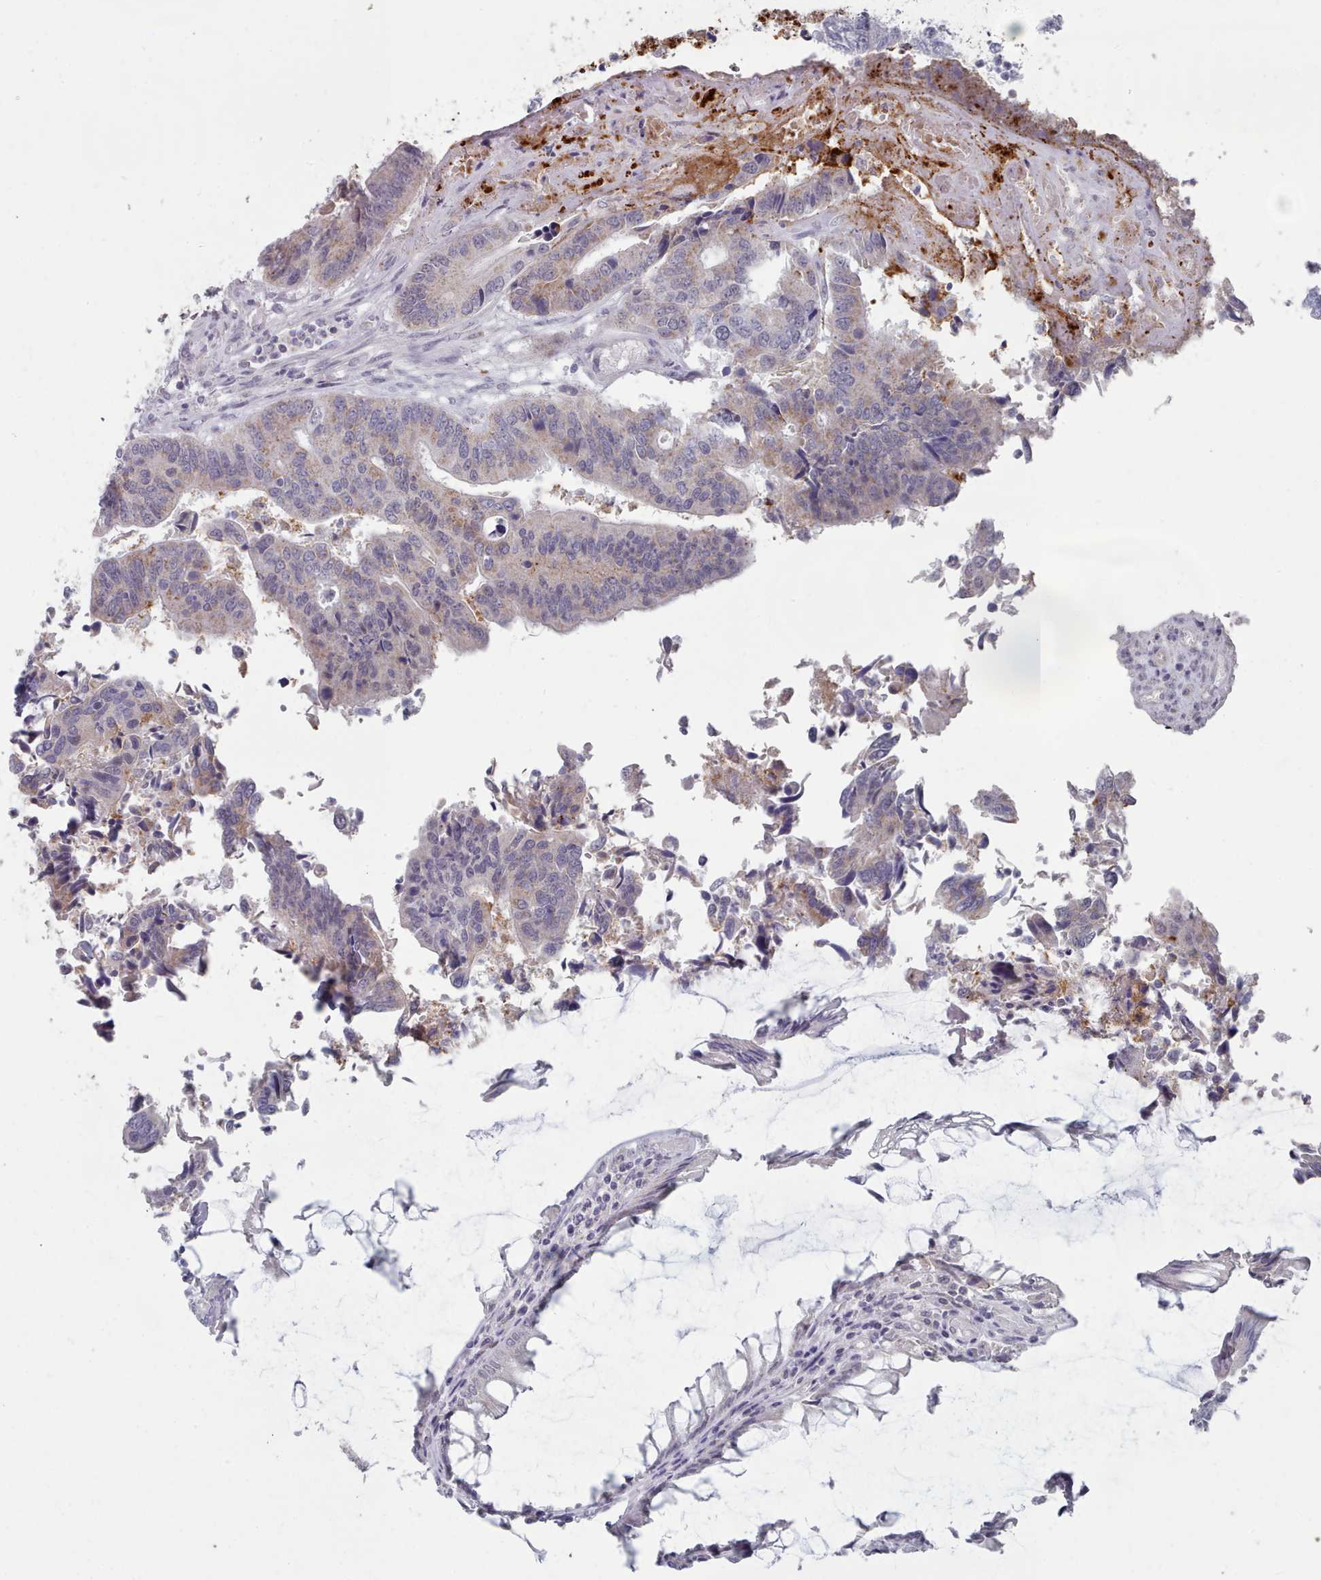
{"staining": {"intensity": "weak", "quantity": "25%-75%", "location": "cytoplasmic/membranous"}, "tissue": "colorectal cancer", "cell_type": "Tumor cells", "image_type": "cancer", "snomed": [{"axis": "morphology", "description": "Adenocarcinoma, NOS"}, {"axis": "topography", "description": "Colon"}], "caption": "Colorectal cancer (adenocarcinoma) stained with DAB (3,3'-diaminobenzidine) IHC shows low levels of weak cytoplasmic/membranous expression in approximately 25%-75% of tumor cells.", "gene": "TRARG1", "patient": {"sex": "female", "age": 67}}